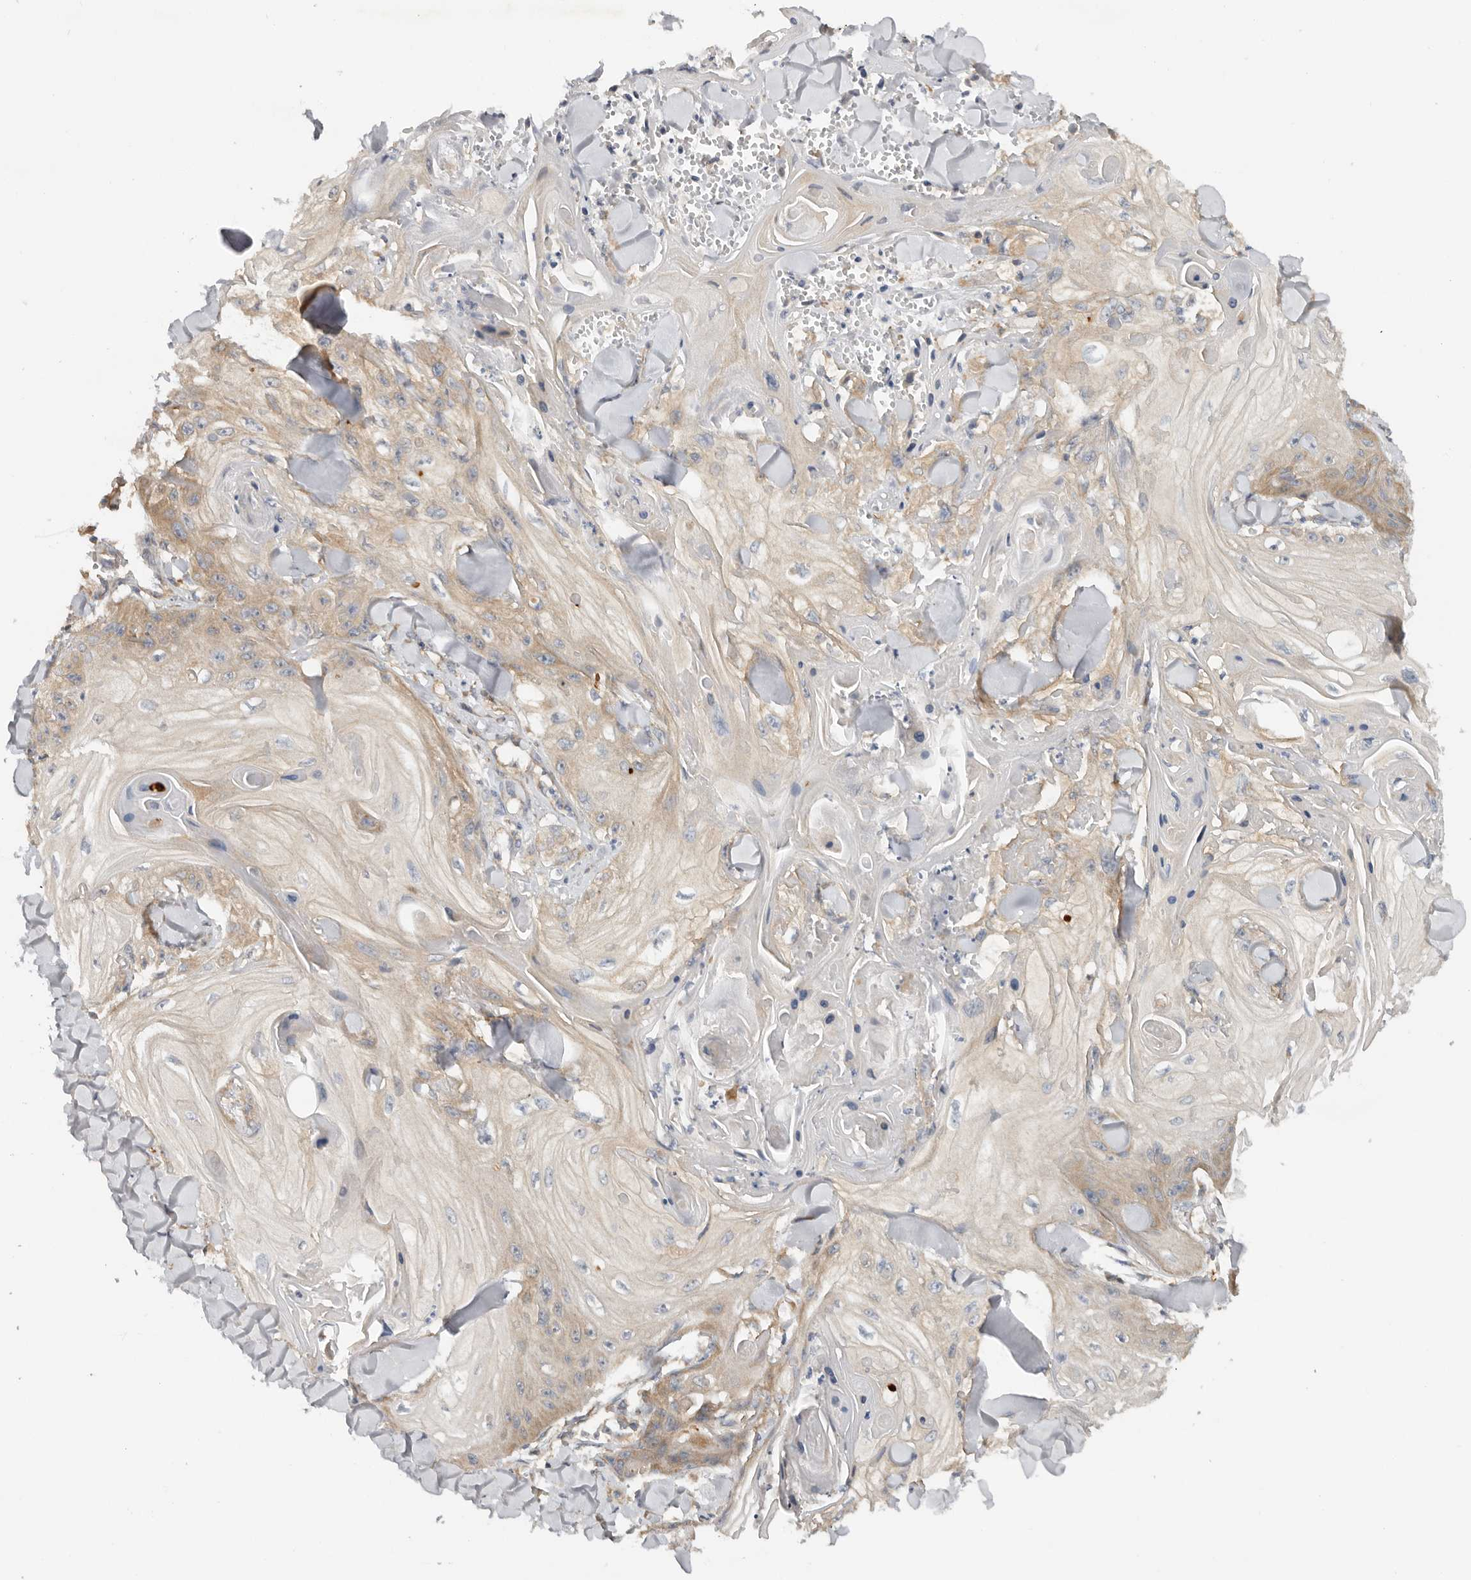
{"staining": {"intensity": "moderate", "quantity": "25%-75%", "location": "cytoplasmic/membranous"}, "tissue": "skin cancer", "cell_type": "Tumor cells", "image_type": "cancer", "snomed": [{"axis": "morphology", "description": "Squamous cell carcinoma, NOS"}, {"axis": "topography", "description": "Skin"}], "caption": "Approximately 25%-75% of tumor cells in skin squamous cell carcinoma show moderate cytoplasmic/membranous protein expression as visualized by brown immunohistochemical staining.", "gene": "PPP1R42", "patient": {"sex": "male", "age": 74}}